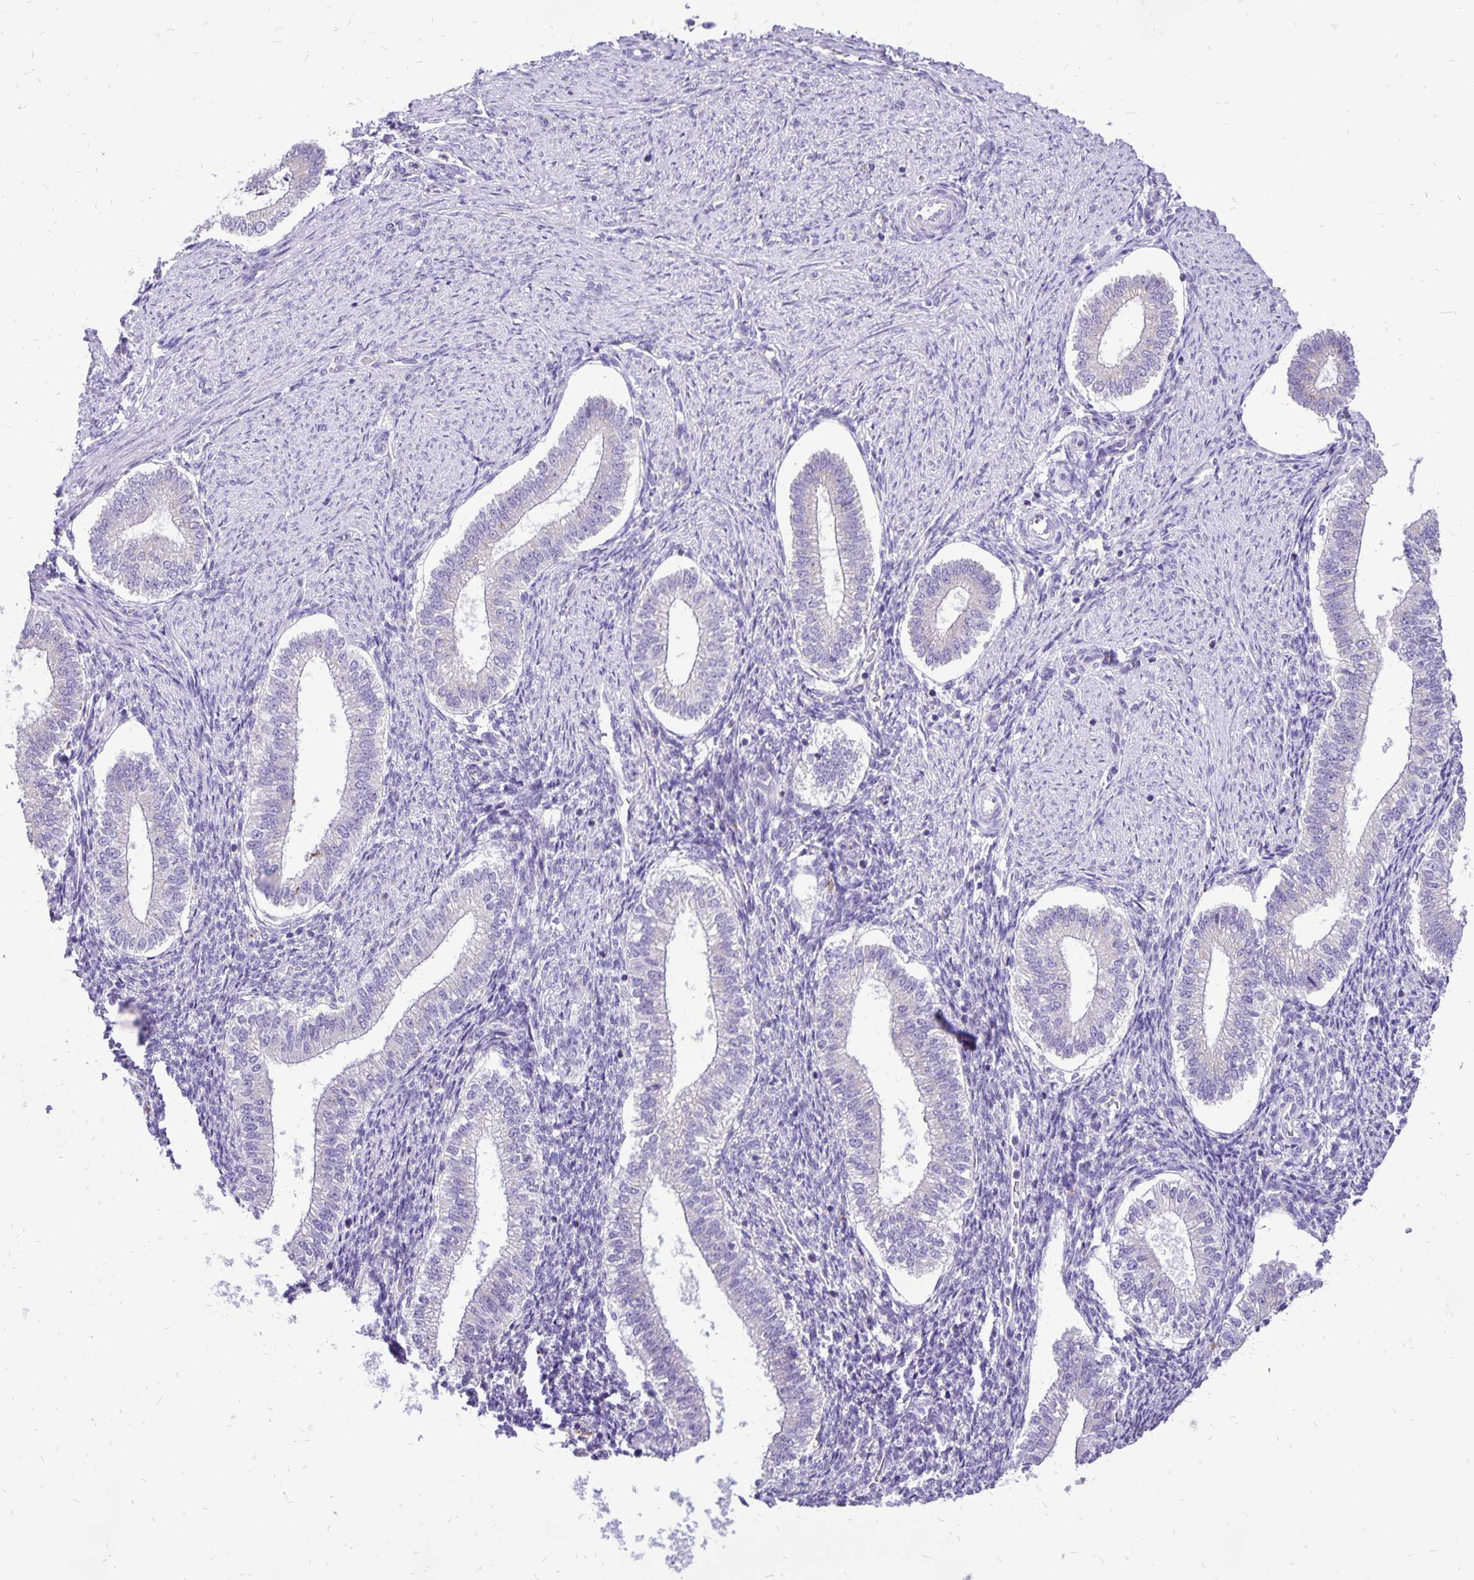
{"staining": {"intensity": "negative", "quantity": "none", "location": "none"}, "tissue": "endometrium", "cell_type": "Cells in endometrial stroma", "image_type": "normal", "snomed": [{"axis": "morphology", "description": "Normal tissue, NOS"}, {"axis": "topography", "description": "Endometrium"}], "caption": "IHC of normal endometrium demonstrates no expression in cells in endometrial stroma.", "gene": "EIF5A", "patient": {"sex": "female", "age": 25}}